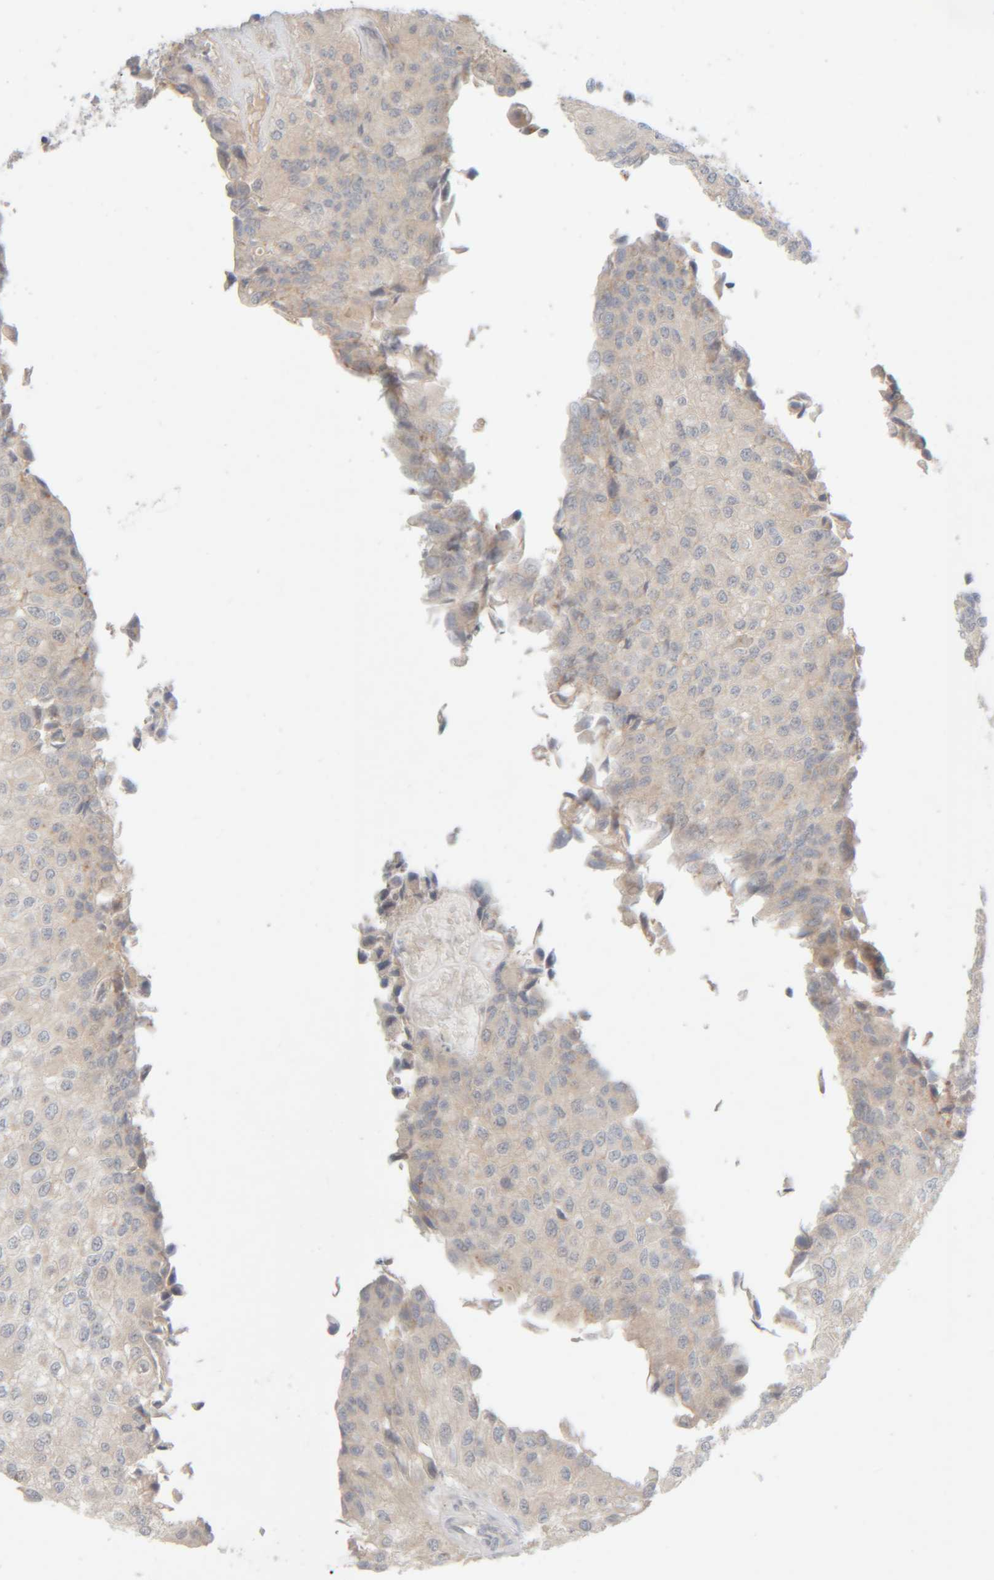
{"staining": {"intensity": "negative", "quantity": "none", "location": "none"}, "tissue": "urothelial cancer", "cell_type": "Tumor cells", "image_type": "cancer", "snomed": [{"axis": "morphology", "description": "Urothelial carcinoma, High grade"}, {"axis": "topography", "description": "Kidney"}, {"axis": "topography", "description": "Urinary bladder"}], "caption": "This is an IHC histopathology image of urothelial cancer. There is no positivity in tumor cells.", "gene": "CHKA", "patient": {"sex": "male", "age": 77}}